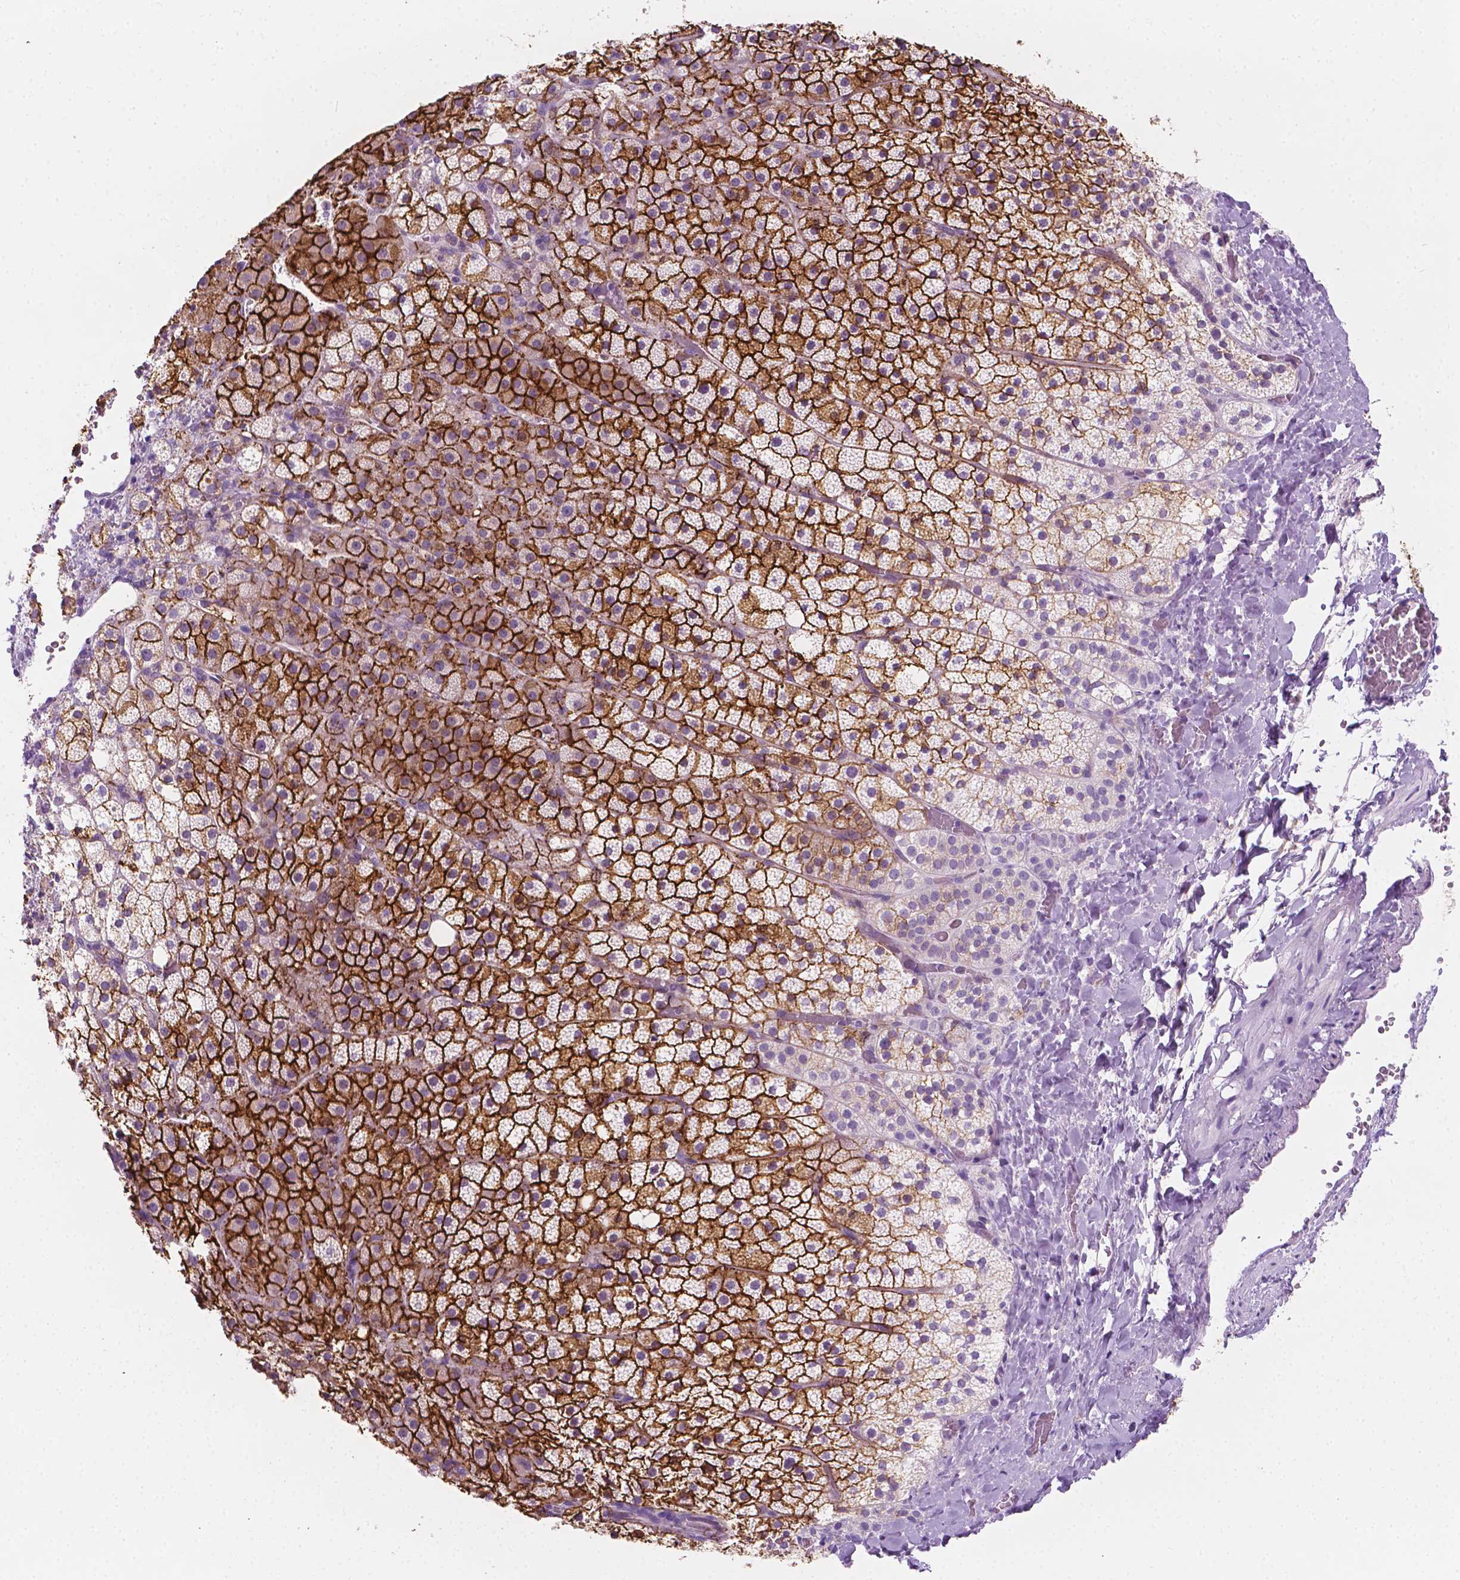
{"staining": {"intensity": "strong", "quantity": "25%-75%", "location": "cytoplasmic/membranous"}, "tissue": "adrenal gland", "cell_type": "Glandular cells", "image_type": "normal", "snomed": [{"axis": "morphology", "description": "Normal tissue, NOS"}, {"axis": "topography", "description": "Adrenal gland"}], "caption": "A high-resolution photomicrograph shows immunohistochemistry (IHC) staining of unremarkable adrenal gland, which exhibits strong cytoplasmic/membranous expression in approximately 25%-75% of glandular cells. (Brightfield microscopy of DAB IHC at high magnification).", "gene": "EPPK1", "patient": {"sex": "male", "age": 53}}